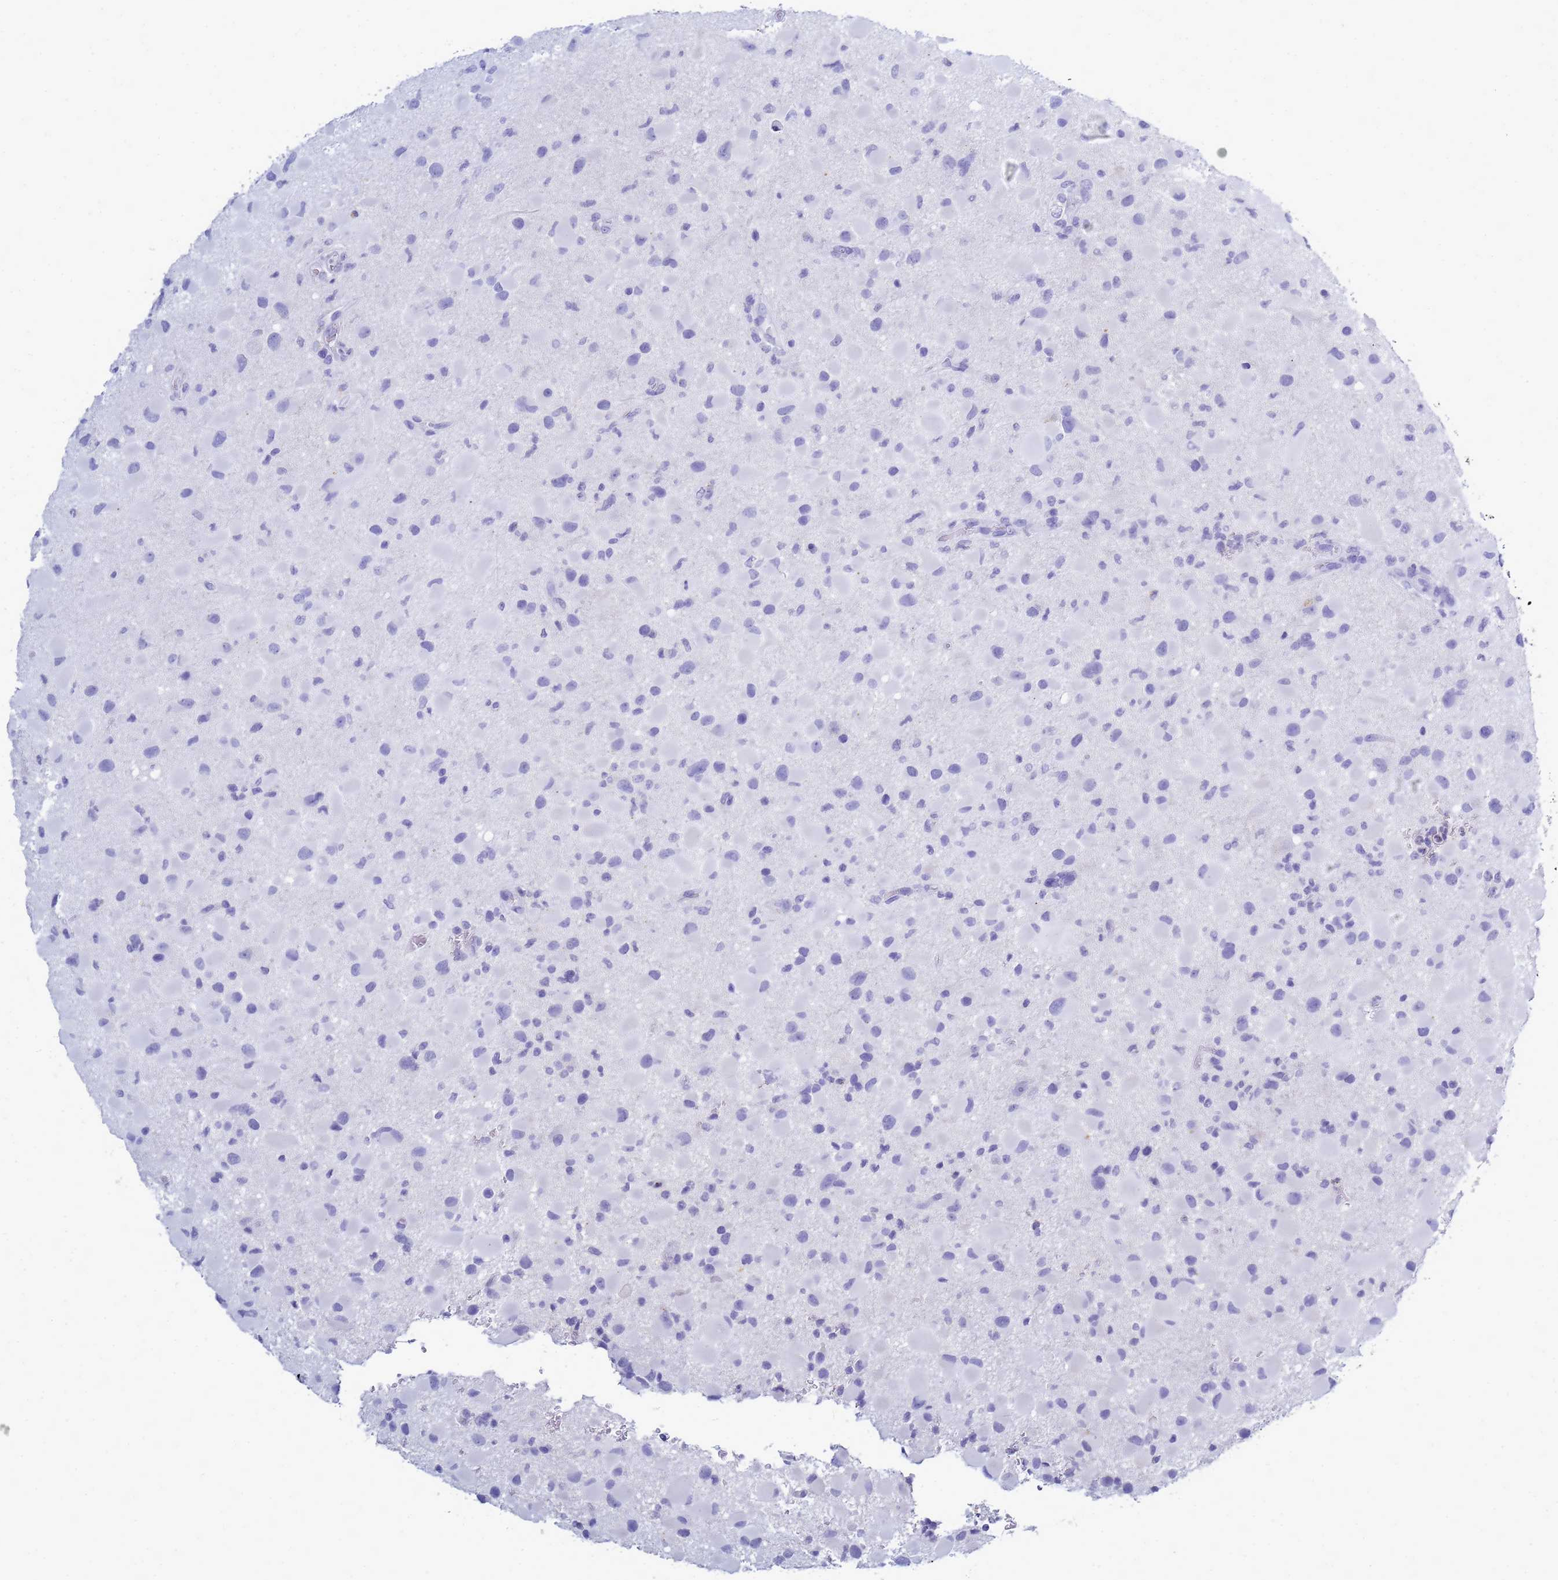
{"staining": {"intensity": "negative", "quantity": "none", "location": "none"}, "tissue": "glioma", "cell_type": "Tumor cells", "image_type": "cancer", "snomed": [{"axis": "morphology", "description": "Glioma, malignant, Low grade"}, {"axis": "topography", "description": "Brain"}], "caption": "Histopathology image shows no significant protein expression in tumor cells of glioma.", "gene": "B3GNT8", "patient": {"sex": "female", "age": 32}}